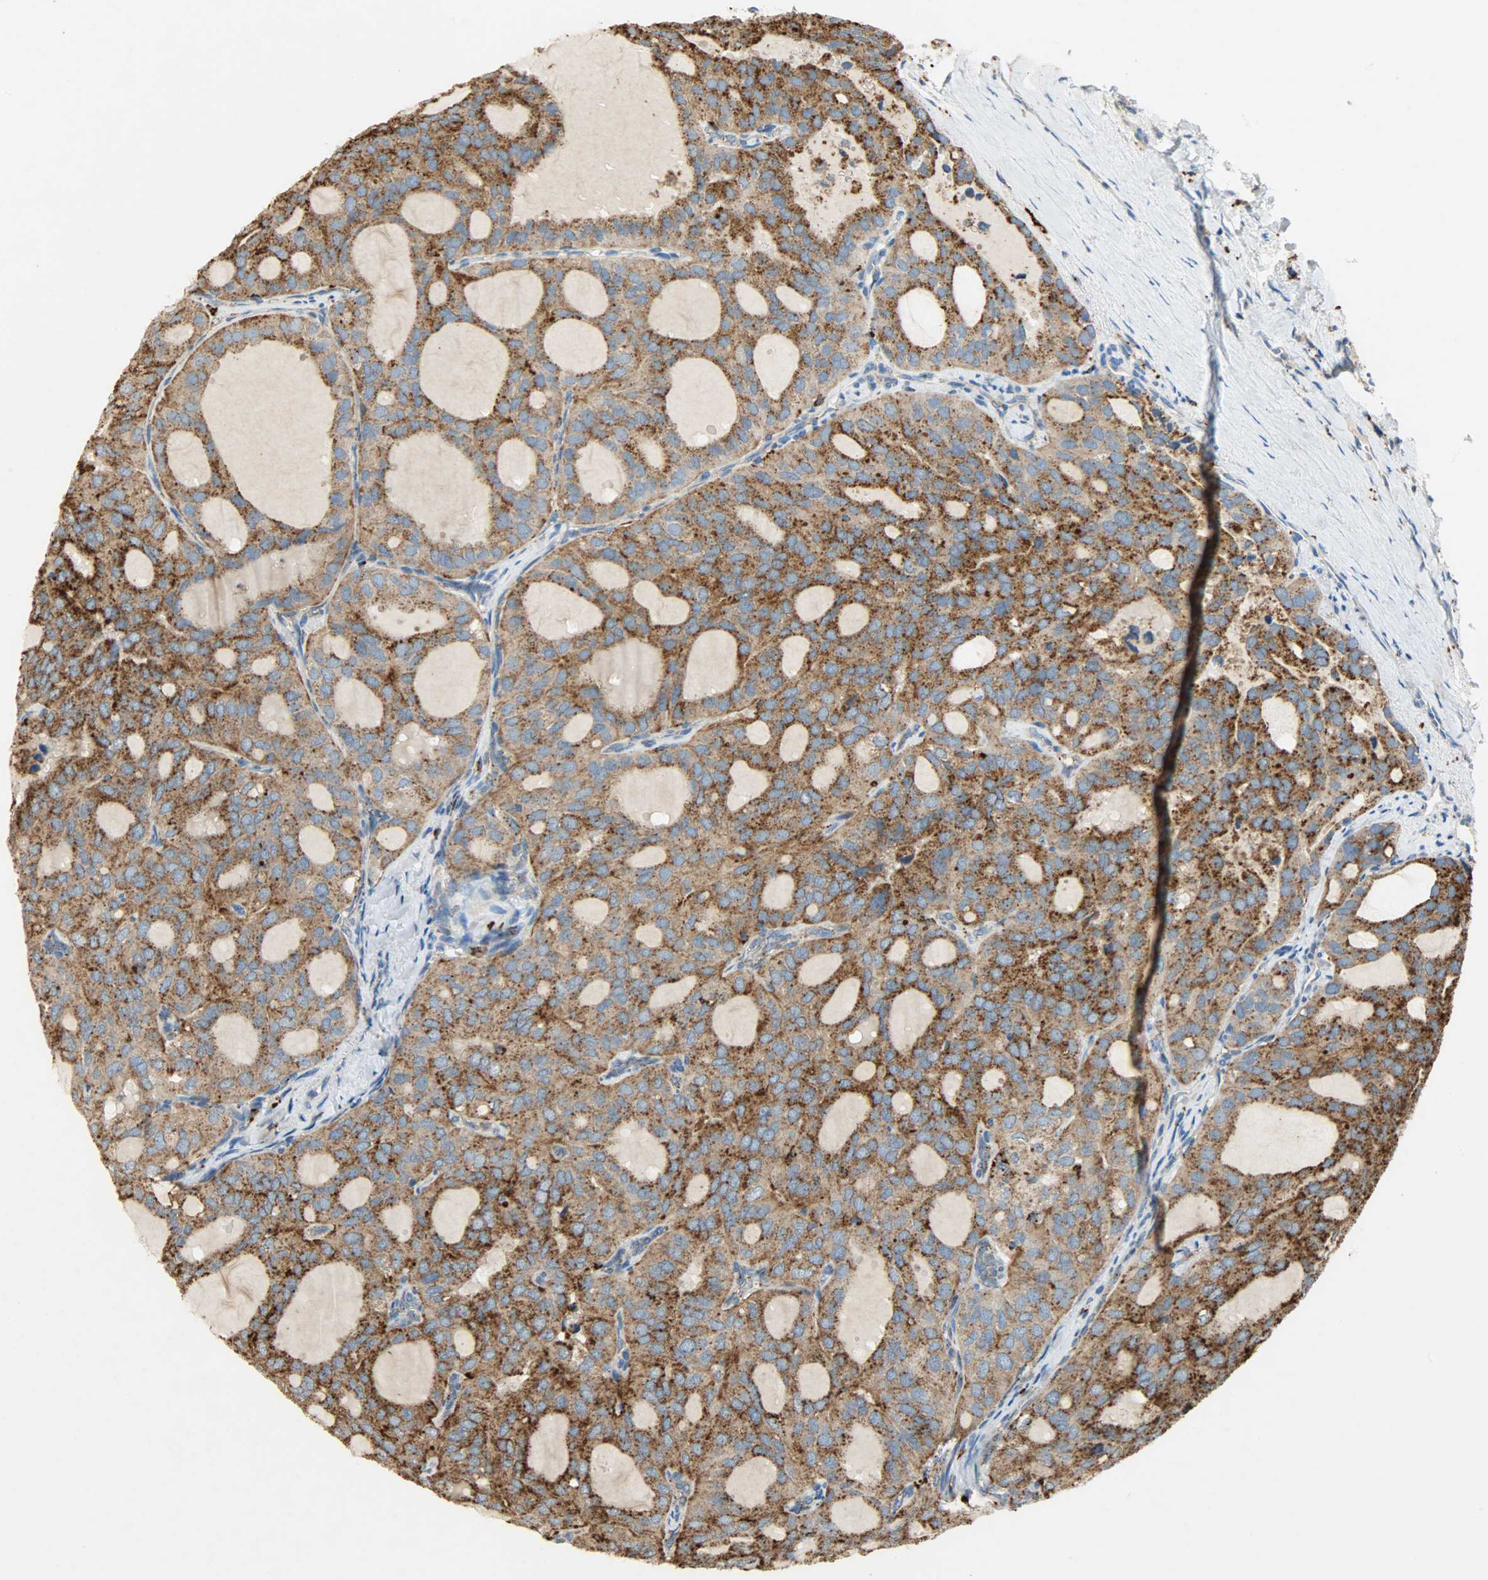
{"staining": {"intensity": "moderate", "quantity": ">75%", "location": "cytoplasmic/membranous"}, "tissue": "thyroid cancer", "cell_type": "Tumor cells", "image_type": "cancer", "snomed": [{"axis": "morphology", "description": "Follicular adenoma carcinoma, NOS"}, {"axis": "topography", "description": "Thyroid gland"}], "caption": "Tumor cells display moderate cytoplasmic/membranous positivity in about >75% of cells in thyroid cancer (follicular adenoma carcinoma).", "gene": "ASAH1", "patient": {"sex": "male", "age": 75}}